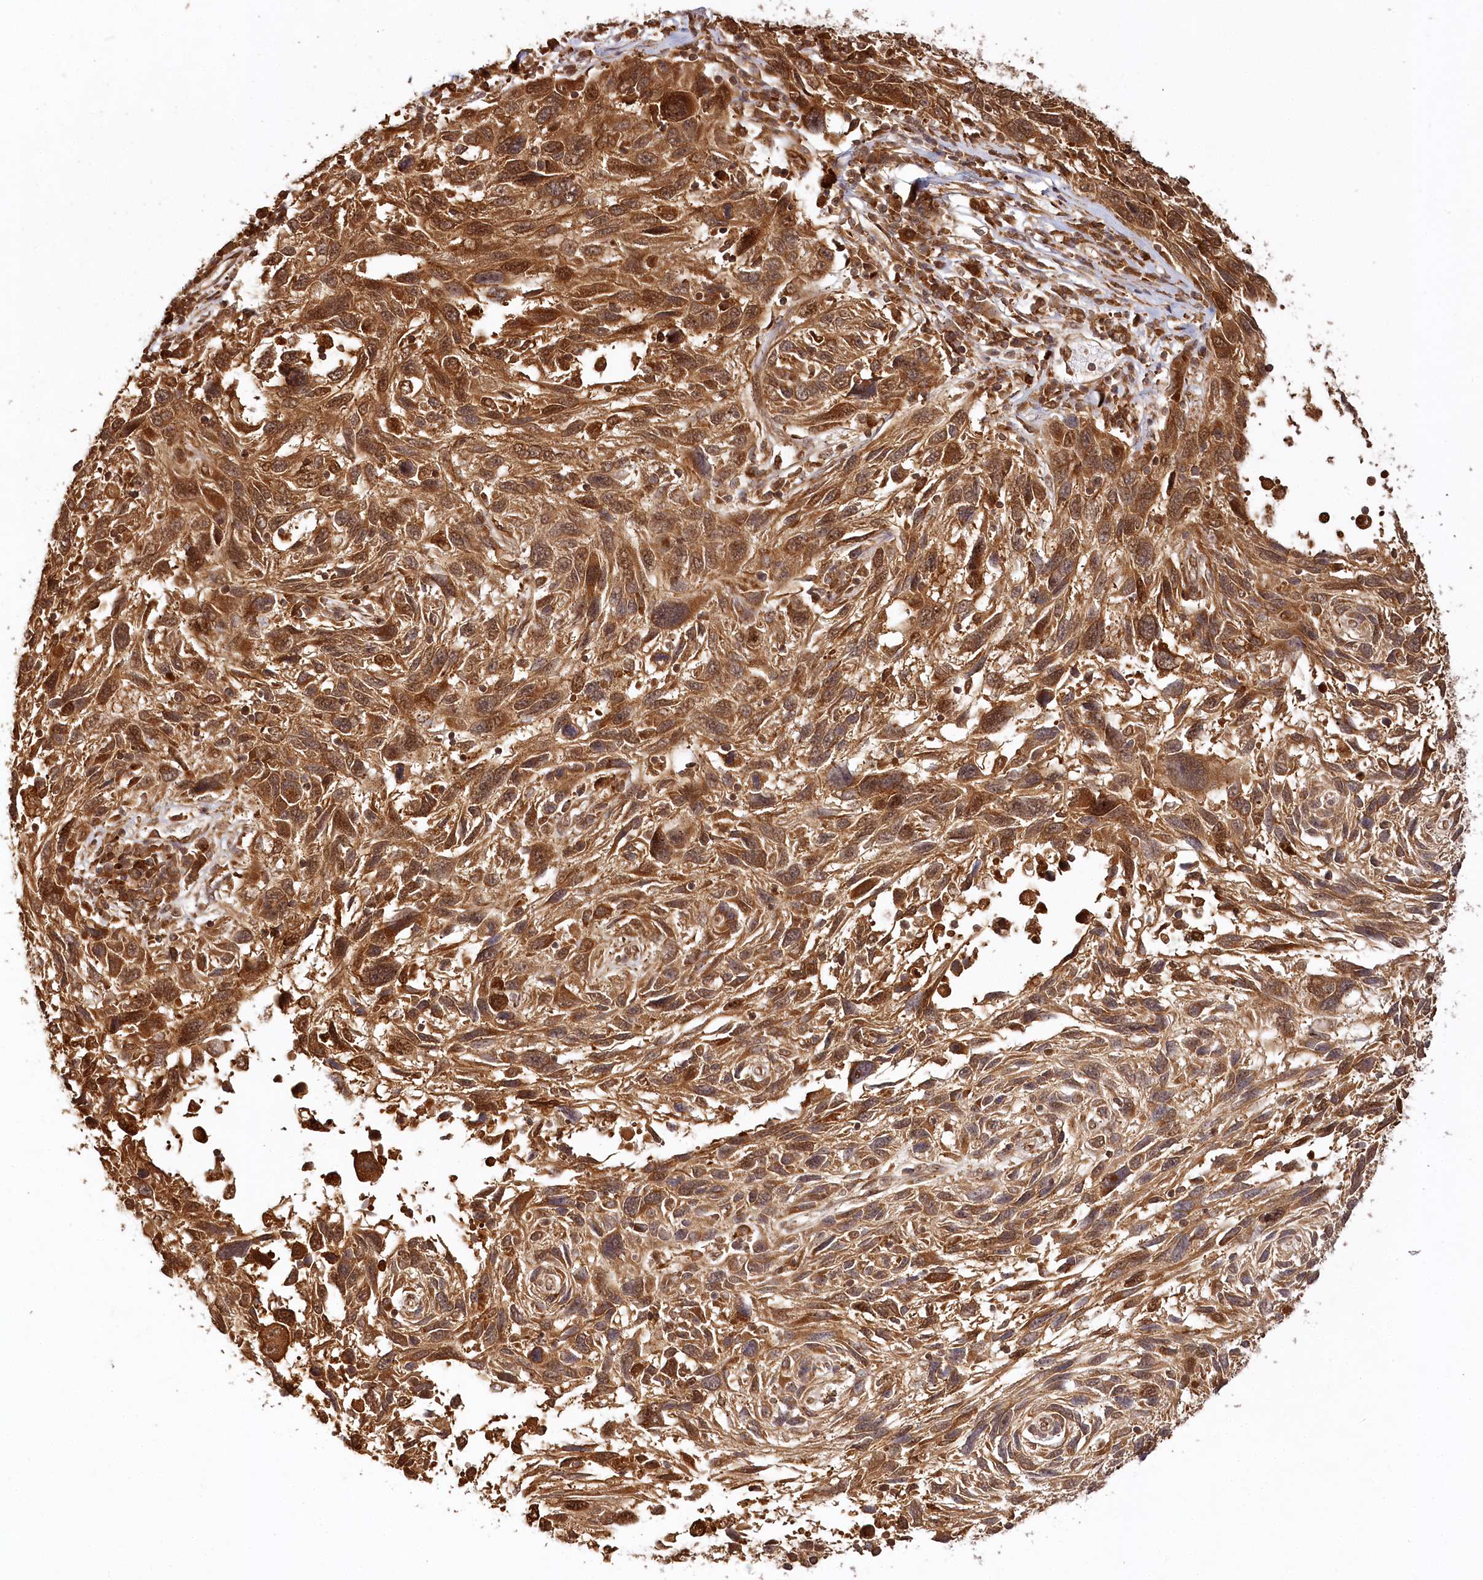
{"staining": {"intensity": "strong", "quantity": ">75%", "location": "cytoplasmic/membranous,nuclear"}, "tissue": "melanoma", "cell_type": "Tumor cells", "image_type": "cancer", "snomed": [{"axis": "morphology", "description": "Malignant melanoma, NOS"}, {"axis": "topography", "description": "Skin"}], "caption": "Melanoma stained with DAB (3,3'-diaminobenzidine) IHC demonstrates high levels of strong cytoplasmic/membranous and nuclear positivity in about >75% of tumor cells.", "gene": "ULK2", "patient": {"sex": "male", "age": 53}}